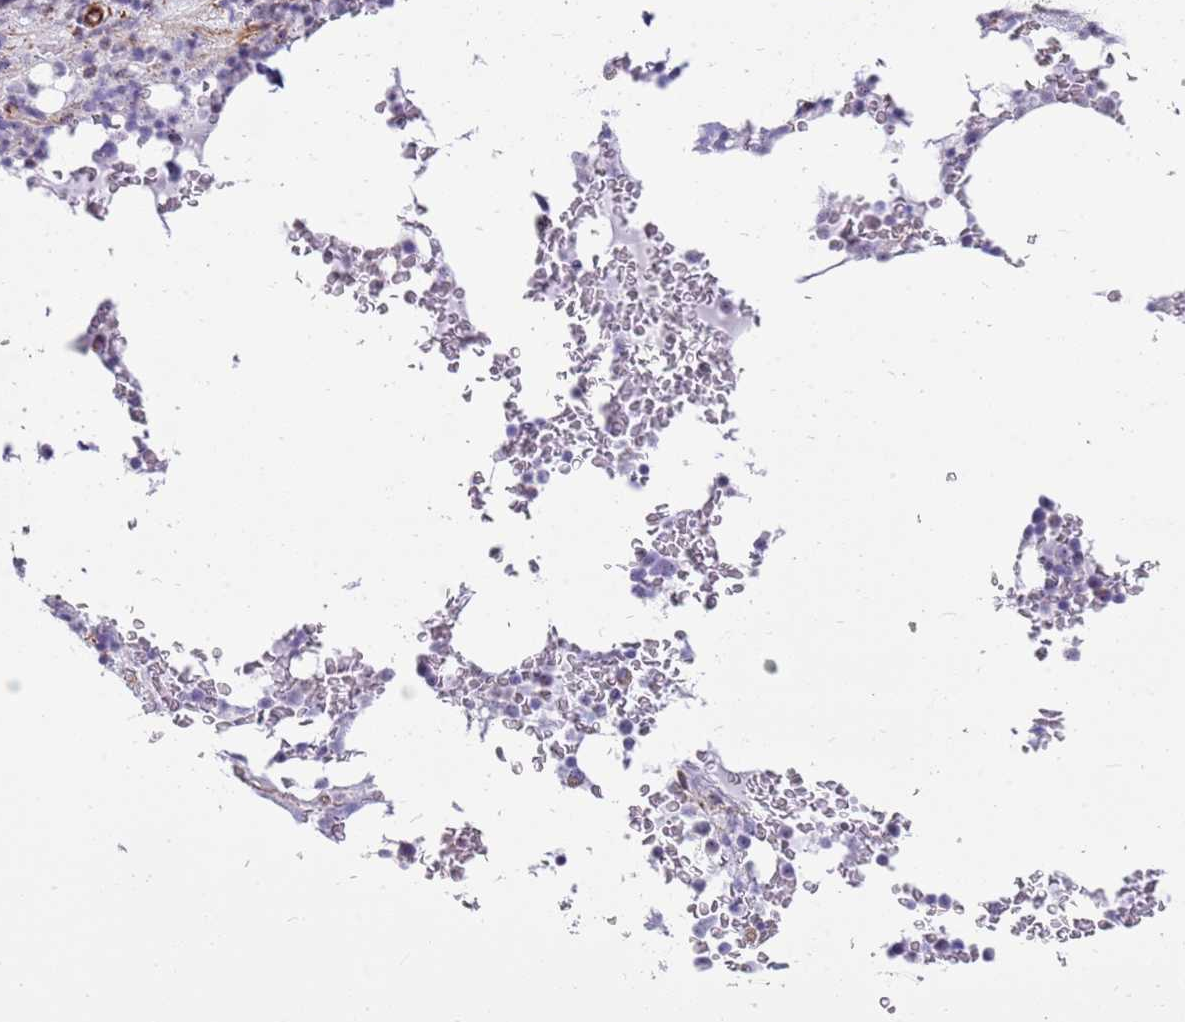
{"staining": {"intensity": "negative", "quantity": "none", "location": "none"}, "tissue": "bone marrow", "cell_type": "Hematopoietic cells", "image_type": "normal", "snomed": [{"axis": "morphology", "description": "Normal tissue, NOS"}, {"axis": "topography", "description": "Bone marrow"}], "caption": "An immunohistochemistry (IHC) image of unremarkable bone marrow is shown. There is no staining in hematopoietic cells of bone marrow.", "gene": "ENSG00000271254", "patient": {"sex": "male", "age": 58}}